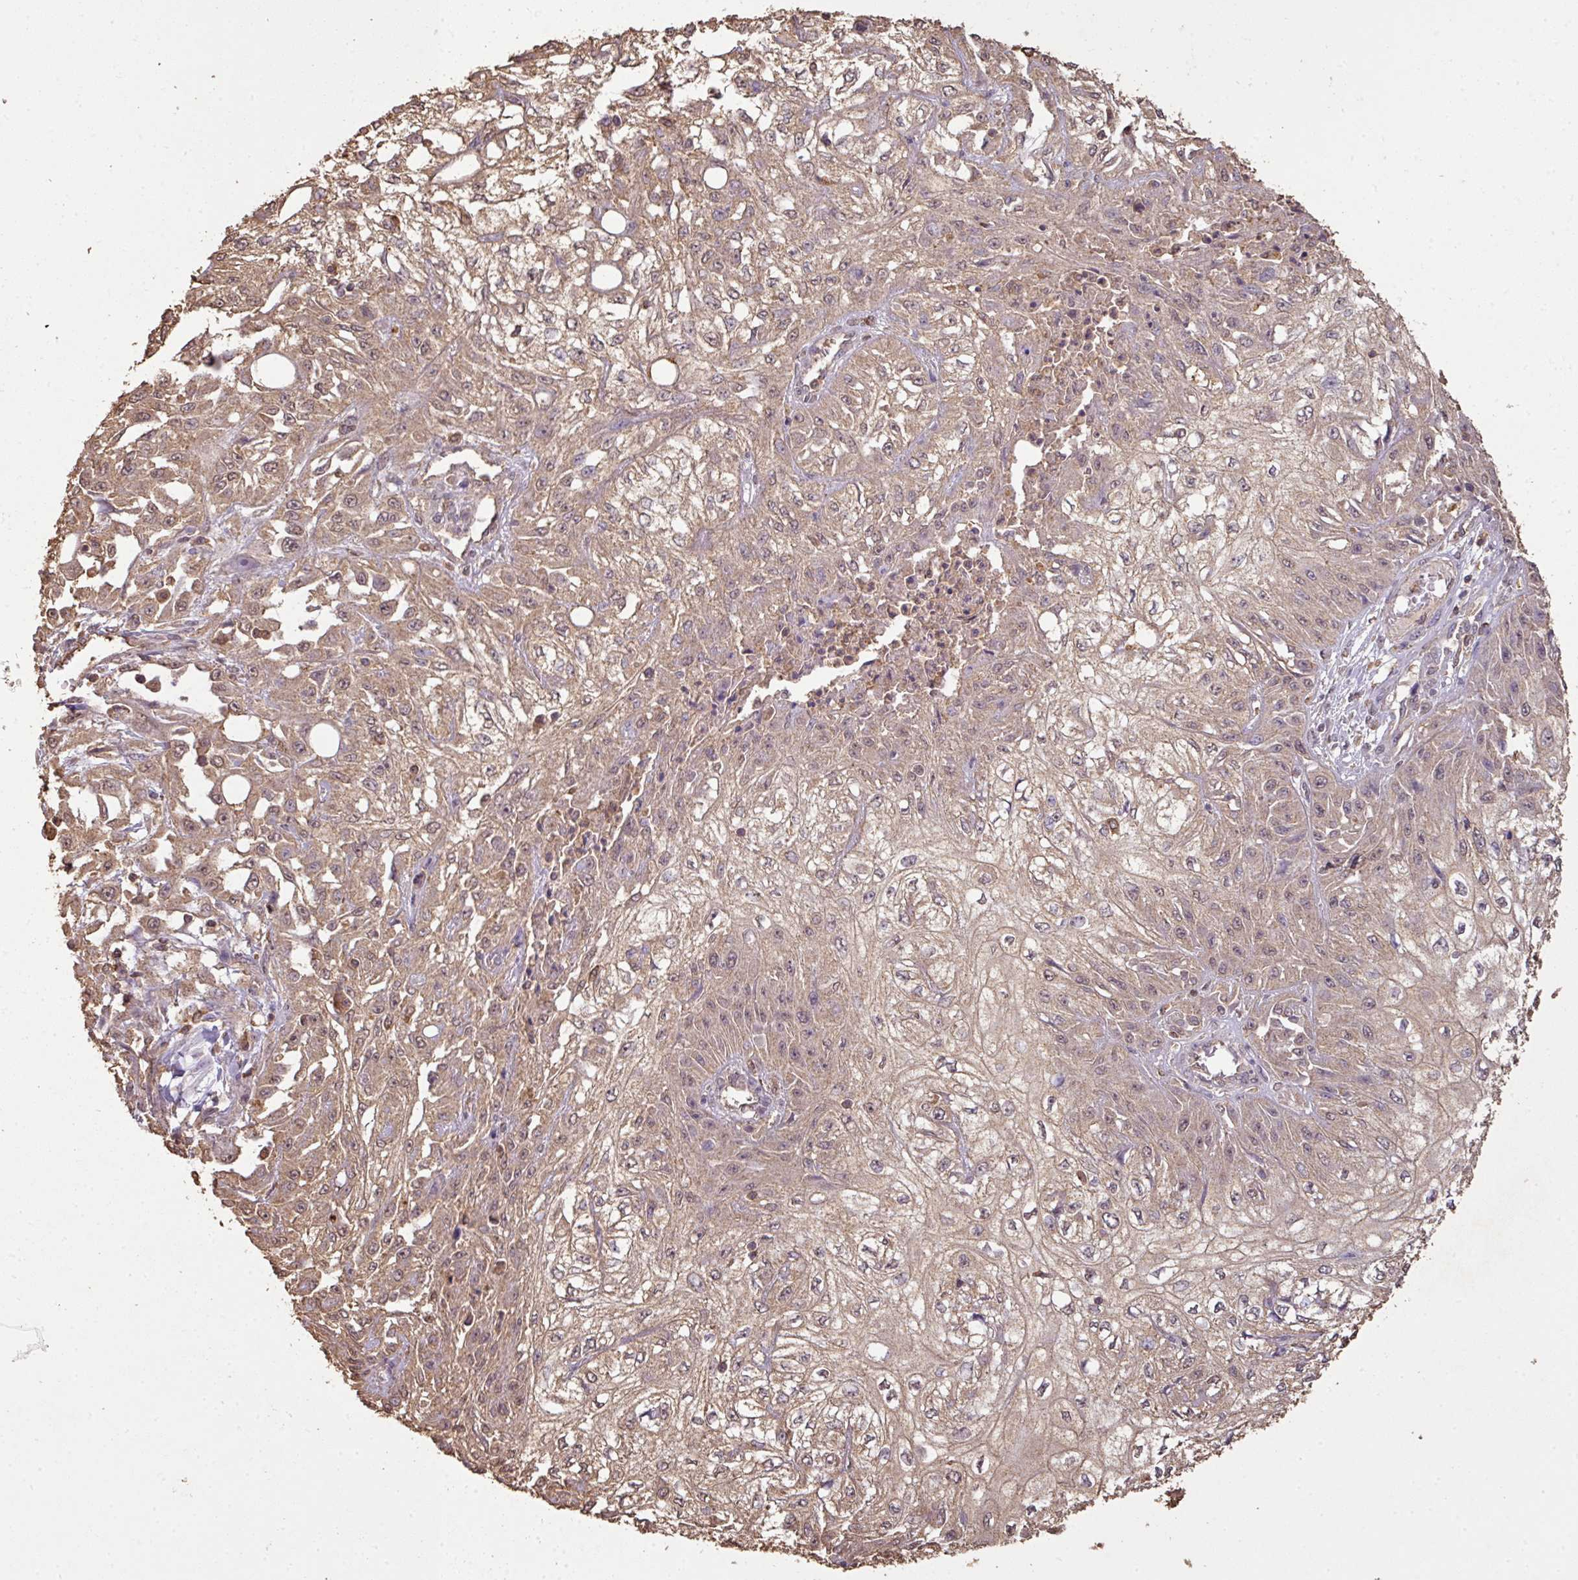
{"staining": {"intensity": "weak", "quantity": ">75%", "location": "cytoplasmic/membranous"}, "tissue": "skin cancer", "cell_type": "Tumor cells", "image_type": "cancer", "snomed": [{"axis": "morphology", "description": "Squamous cell carcinoma, NOS"}, {"axis": "morphology", "description": "Squamous cell carcinoma, metastatic, NOS"}, {"axis": "topography", "description": "Skin"}, {"axis": "topography", "description": "Lymph node"}], "caption": "A micrograph of human squamous cell carcinoma (skin) stained for a protein demonstrates weak cytoplasmic/membranous brown staining in tumor cells.", "gene": "ATAT1", "patient": {"sex": "male", "age": 75}}